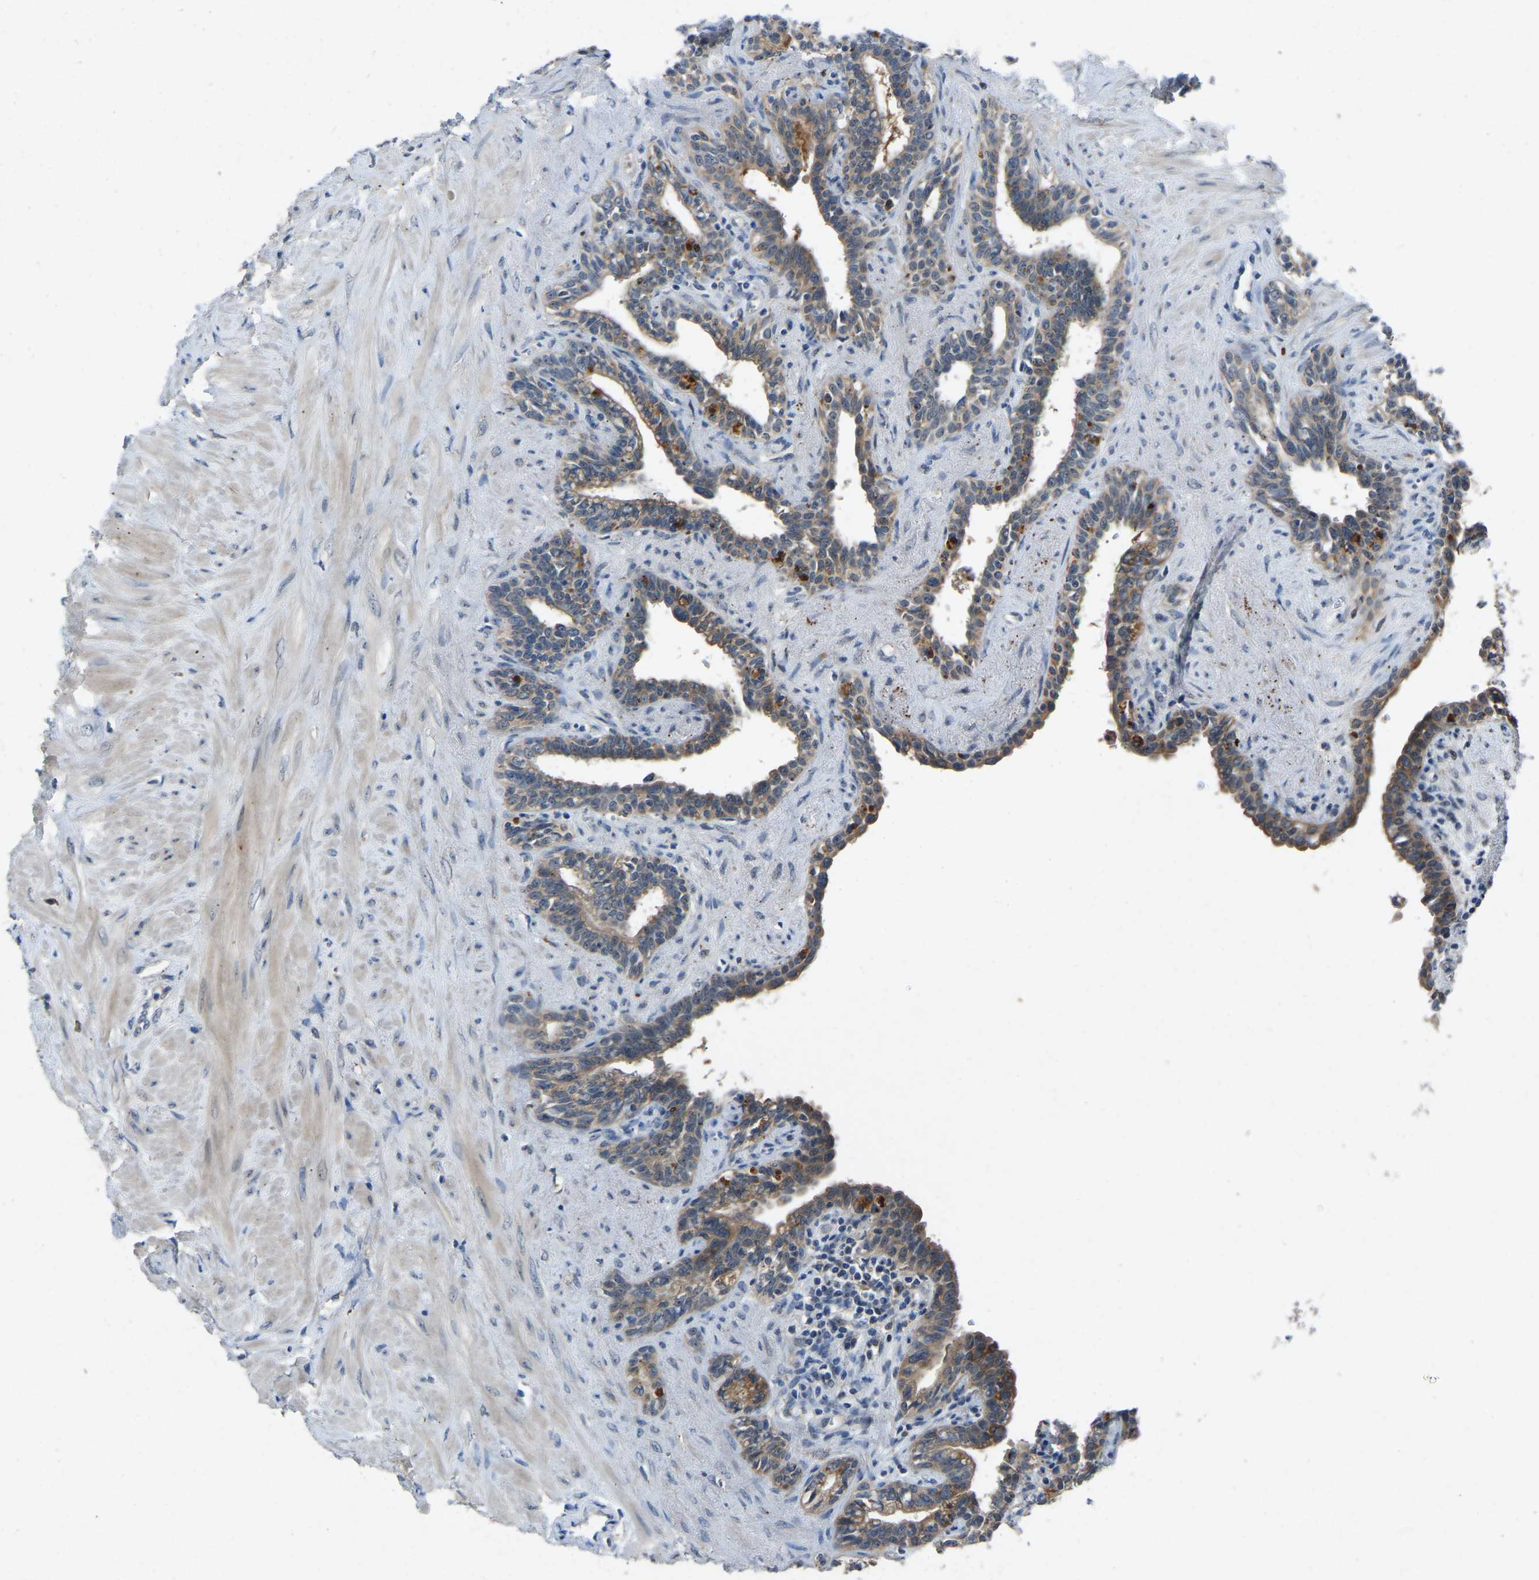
{"staining": {"intensity": "moderate", "quantity": ">75%", "location": "cytoplasmic/membranous"}, "tissue": "seminal vesicle", "cell_type": "Glandular cells", "image_type": "normal", "snomed": [{"axis": "morphology", "description": "Normal tissue, NOS"}, {"axis": "morphology", "description": "Adenocarcinoma, High grade"}, {"axis": "topography", "description": "Prostate"}, {"axis": "topography", "description": "Seminal veicle"}], "caption": "An immunohistochemistry micrograph of unremarkable tissue is shown. Protein staining in brown shows moderate cytoplasmic/membranous positivity in seminal vesicle within glandular cells.", "gene": "FHIT", "patient": {"sex": "male", "age": 55}}